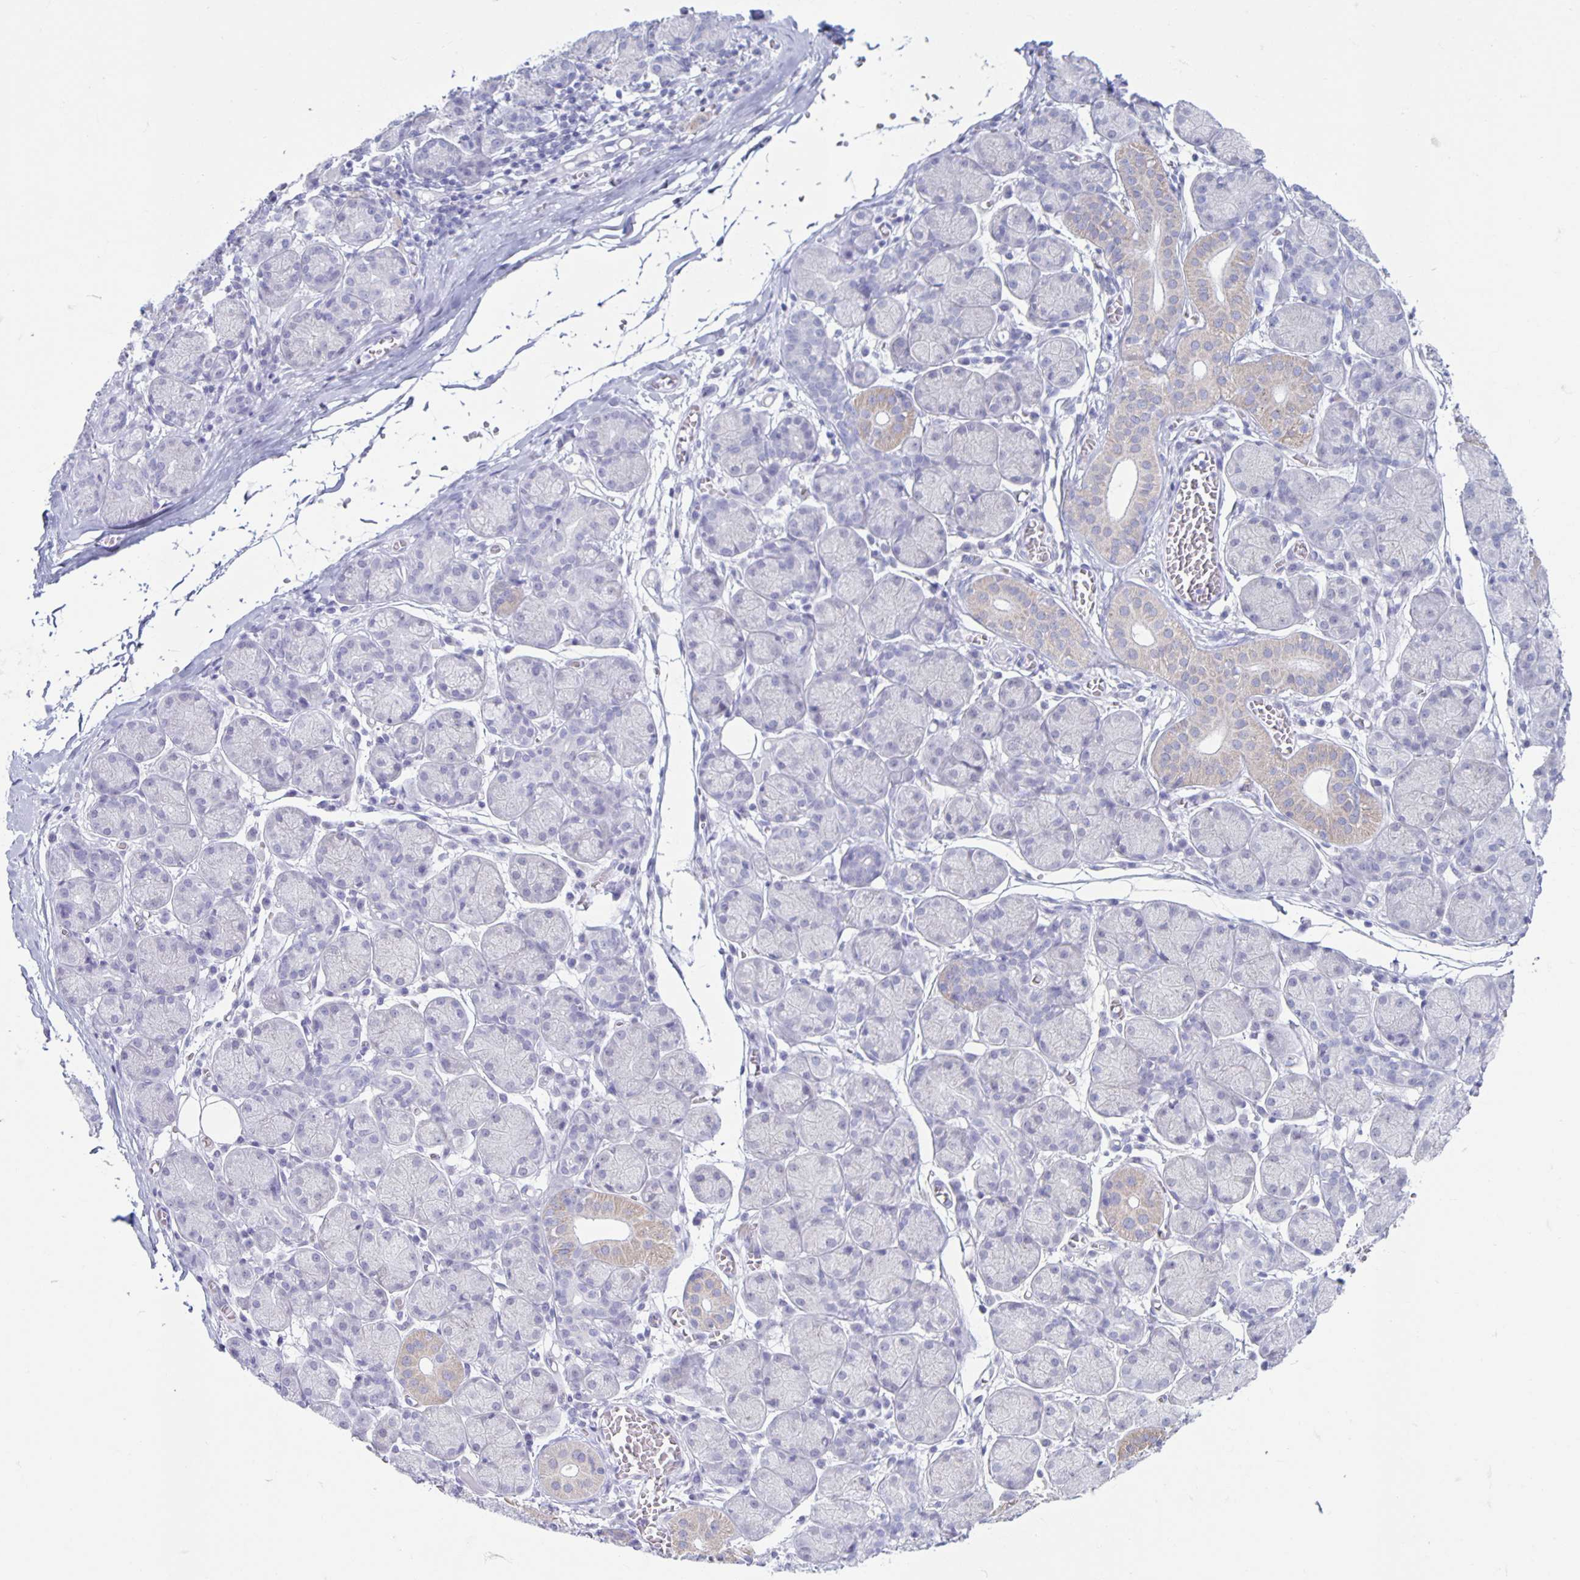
{"staining": {"intensity": "weak", "quantity": "<25%", "location": "cytoplasmic/membranous"}, "tissue": "salivary gland", "cell_type": "Glandular cells", "image_type": "normal", "snomed": [{"axis": "morphology", "description": "Normal tissue, NOS"}, {"axis": "topography", "description": "Salivary gland"}], "caption": "A micrograph of salivary gland stained for a protein shows no brown staining in glandular cells. The staining is performed using DAB (3,3'-diaminobenzidine) brown chromogen with nuclei counter-stained in using hematoxylin.", "gene": "CT45A10", "patient": {"sex": "female", "age": 24}}